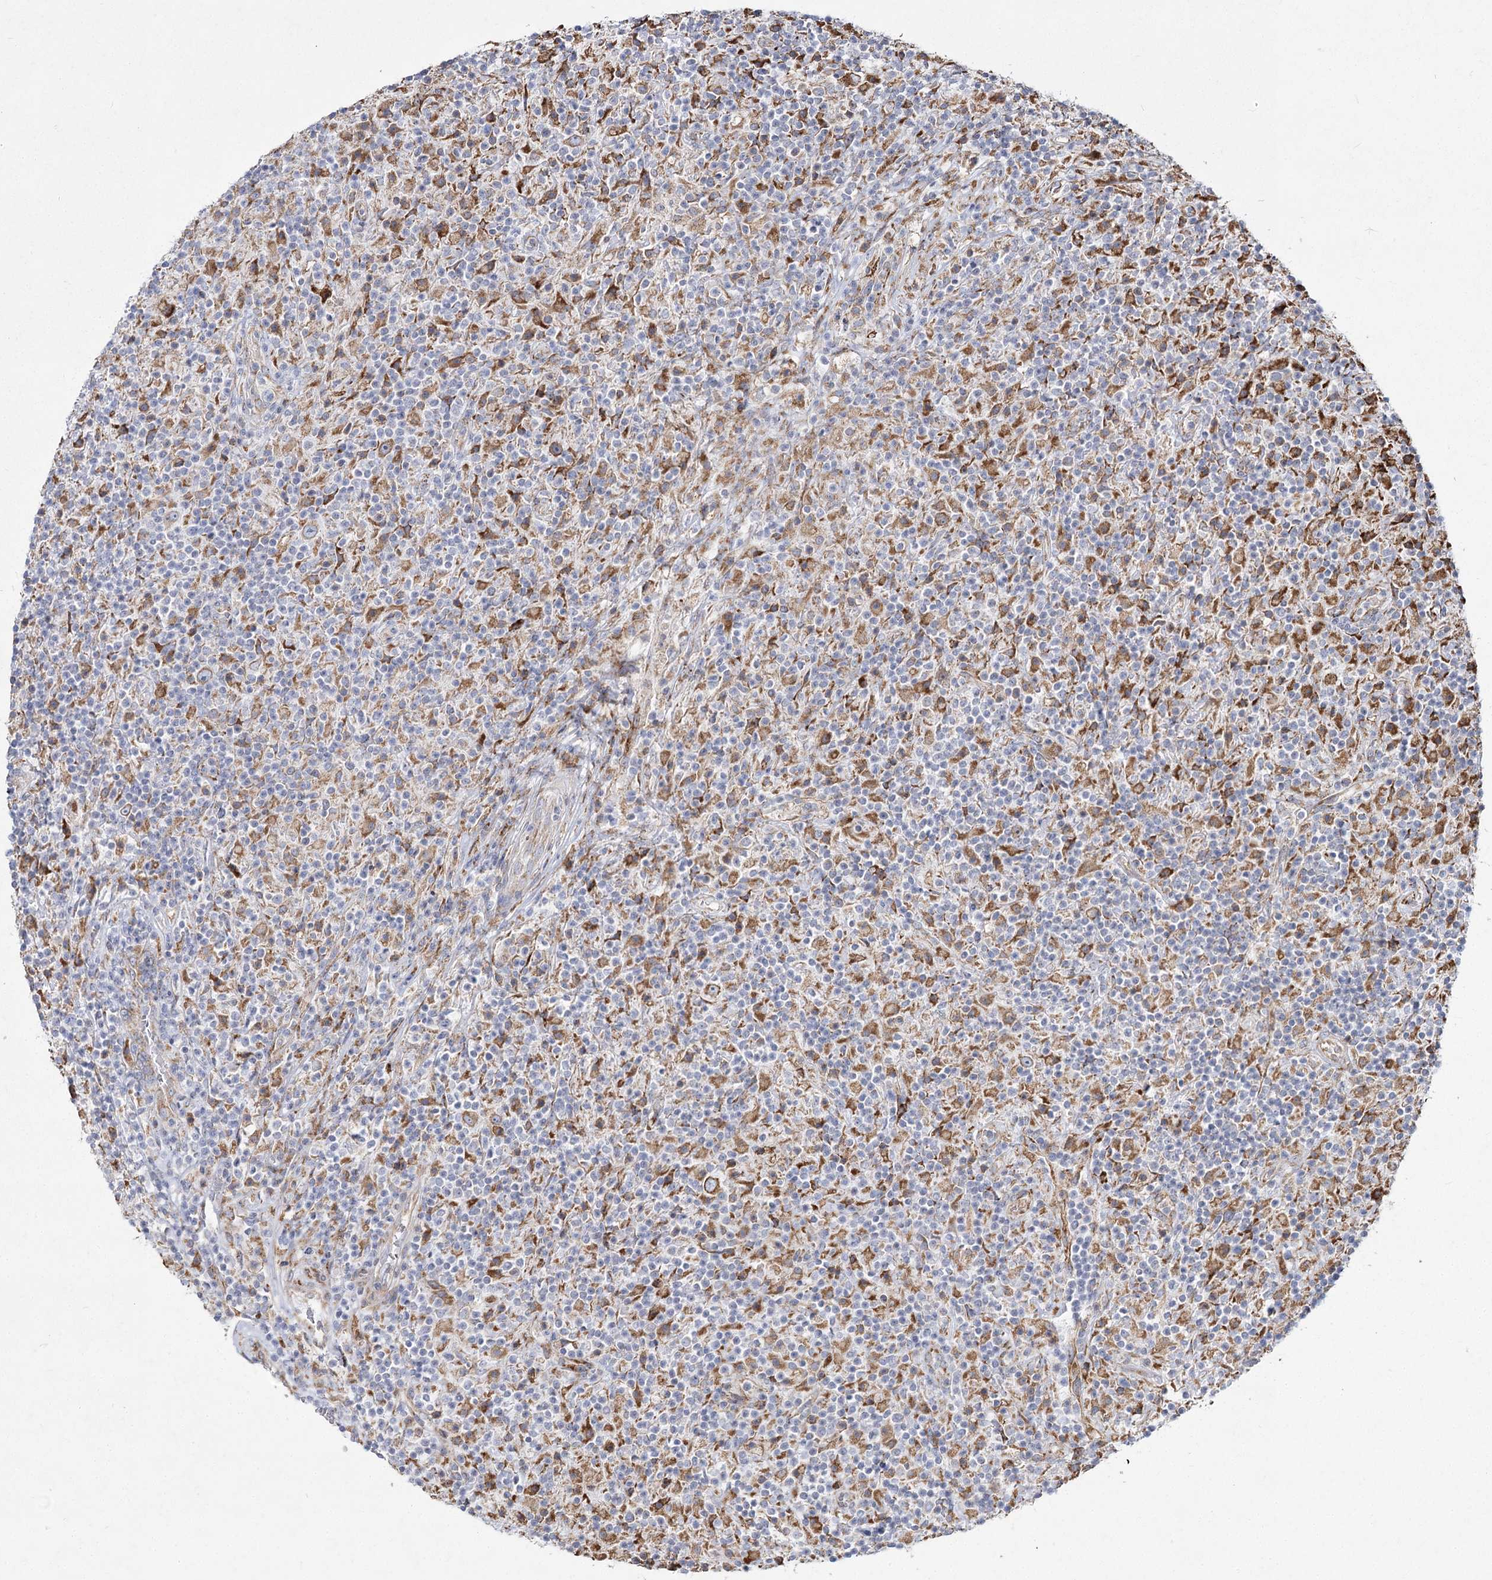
{"staining": {"intensity": "moderate", "quantity": ">75%", "location": "cytoplasmic/membranous"}, "tissue": "lymphoma", "cell_type": "Tumor cells", "image_type": "cancer", "snomed": [{"axis": "morphology", "description": "Hodgkin's disease, NOS"}, {"axis": "topography", "description": "Lymph node"}], "caption": "Lymphoma was stained to show a protein in brown. There is medium levels of moderate cytoplasmic/membranous positivity in about >75% of tumor cells.", "gene": "NHLRC2", "patient": {"sex": "male", "age": 70}}